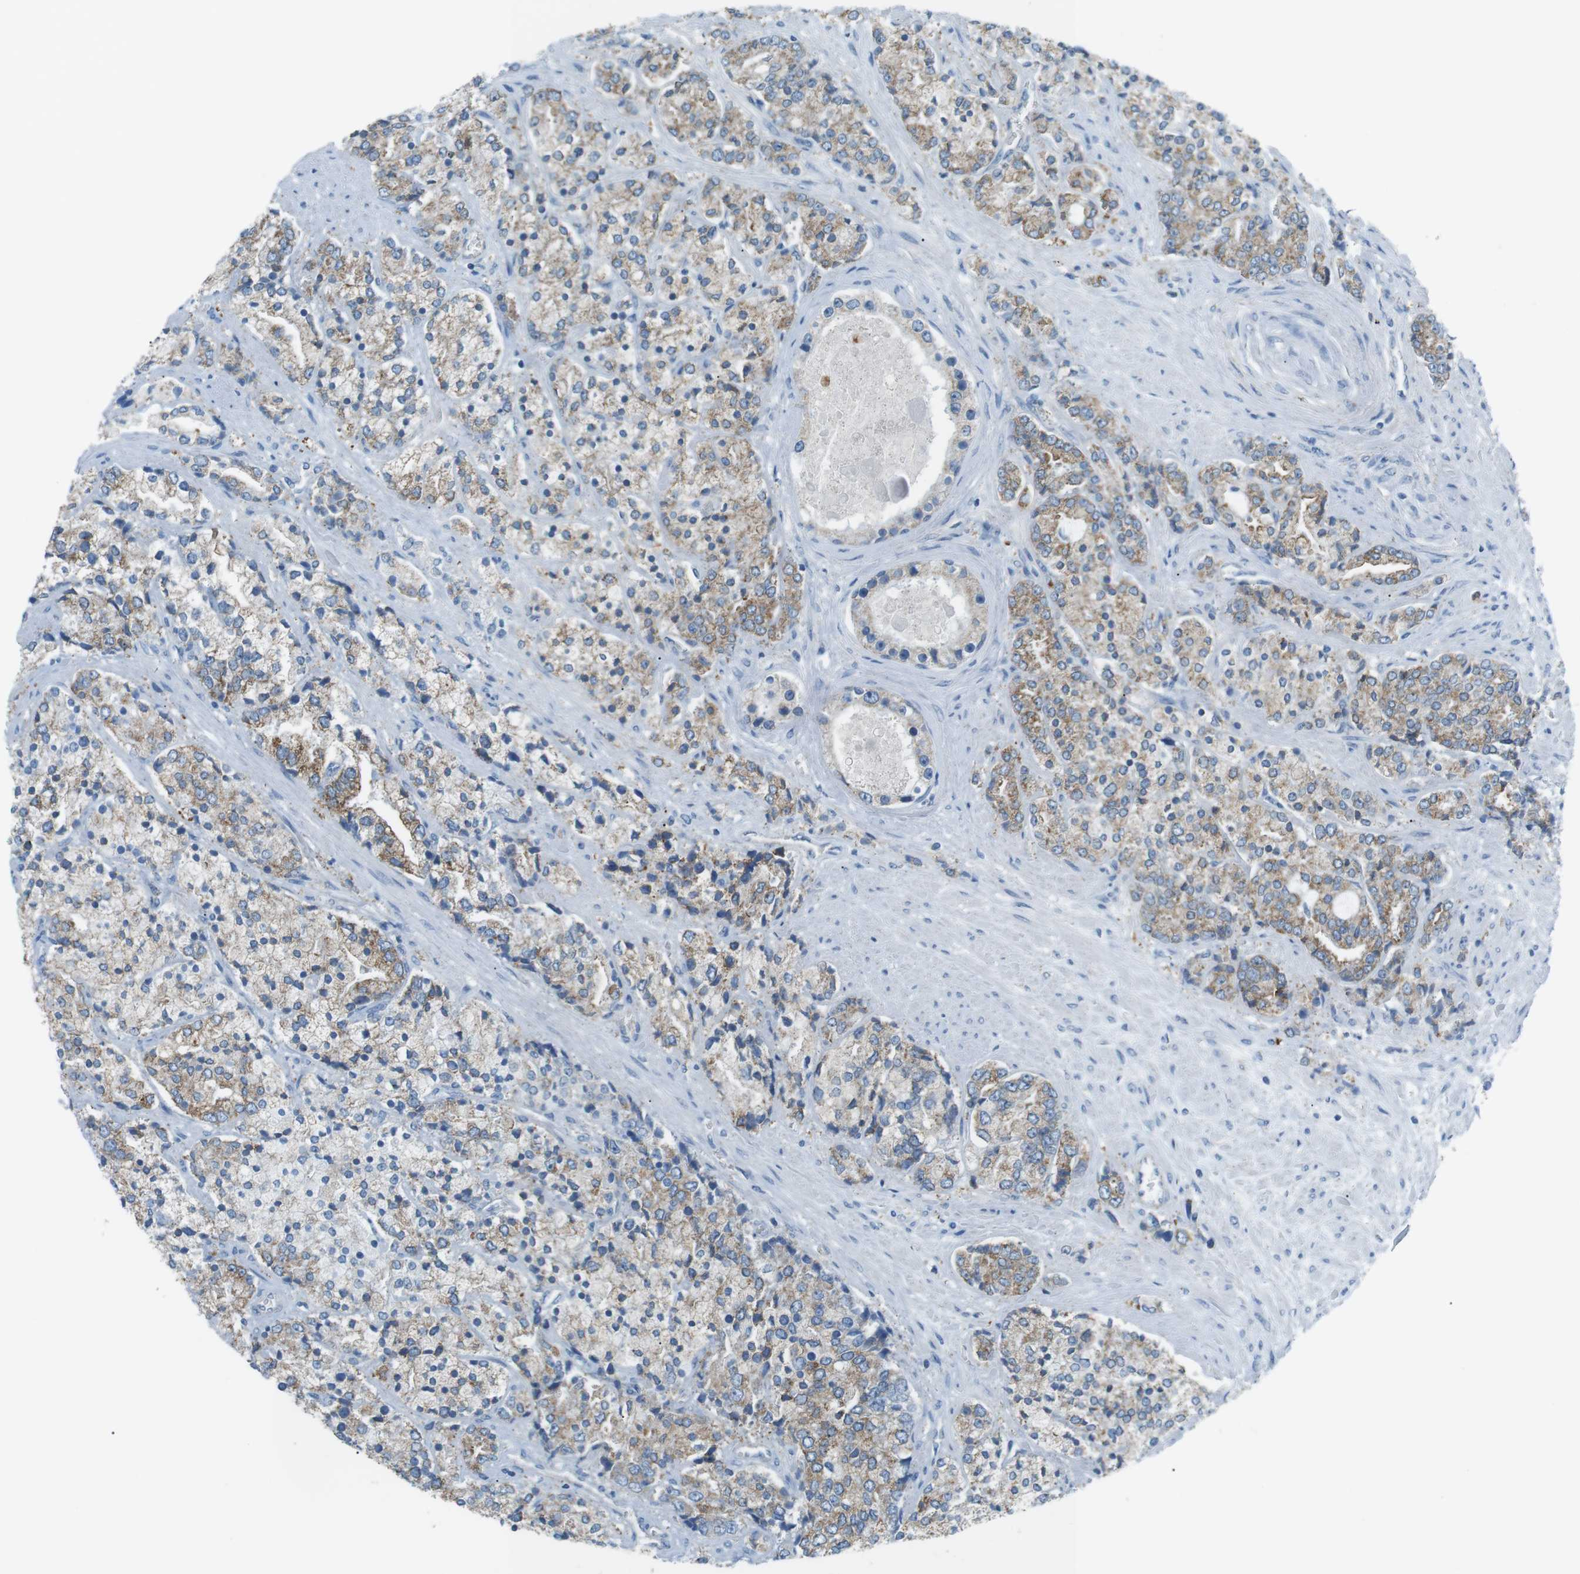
{"staining": {"intensity": "weak", "quantity": ">75%", "location": "cytoplasmic/membranous"}, "tissue": "prostate cancer", "cell_type": "Tumor cells", "image_type": "cancer", "snomed": [{"axis": "morphology", "description": "Adenocarcinoma, High grade"}, {"axis": "topography", "description": "Prostate"}], "caption": "DAB (3,3'-diaminobenzidine) immunohistochemical staining of prostate high-grade adenocarcinoma demonstrates weak cytoplasmic/membranous protein positivity in approximately >75% of tumor cells.", "gene": "VAMP1", "patient": {"sex": "male", "age": 71}}